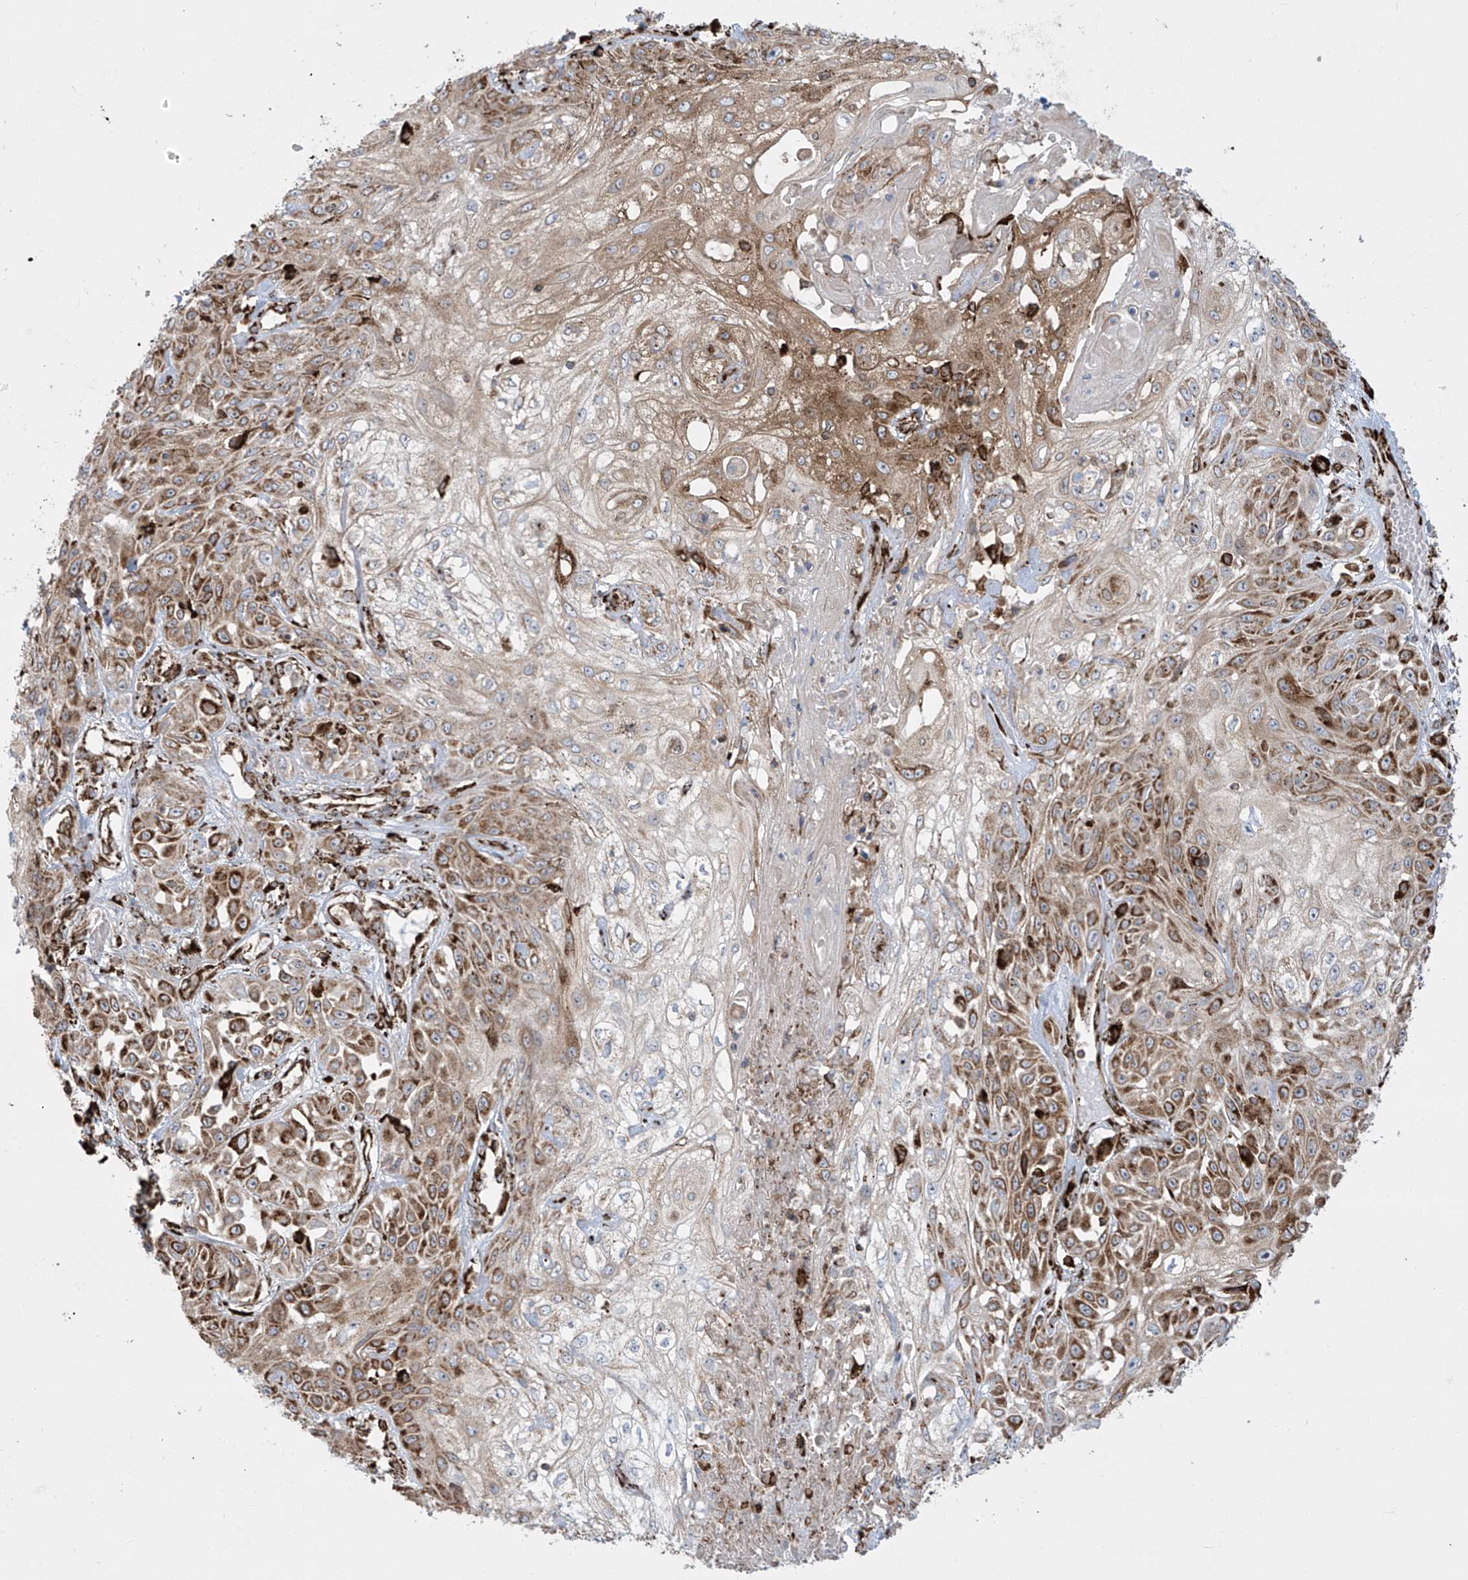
{"staining": {"intensity": "moderate", "quantity": ">75%", "location": "cytoplasmic/membranous"}, "tissue": "skin cancer", "cell_type": "Tumor cells", "image_type": "cancer", "snomed": [{"axis": "morphology", "description": "Squamous cell carcinoma, NOS"}, {"axis": "morphology", "description": "Squamous cell carcinoma, metastatic, NOS"}, {"axis": "topography", "description": "Skin"}, {"axis": "topography", "description": "Lymph node"}], "caption": "Immunohistochemical staining of human squamous cell carcinoma (skin) demonstrates medium levels of moderate cytoplasmic/membranous protein staining in about >75% of tumor cells.", "gene": "MX1", "patient": {"sex": "male", "age": 75}}